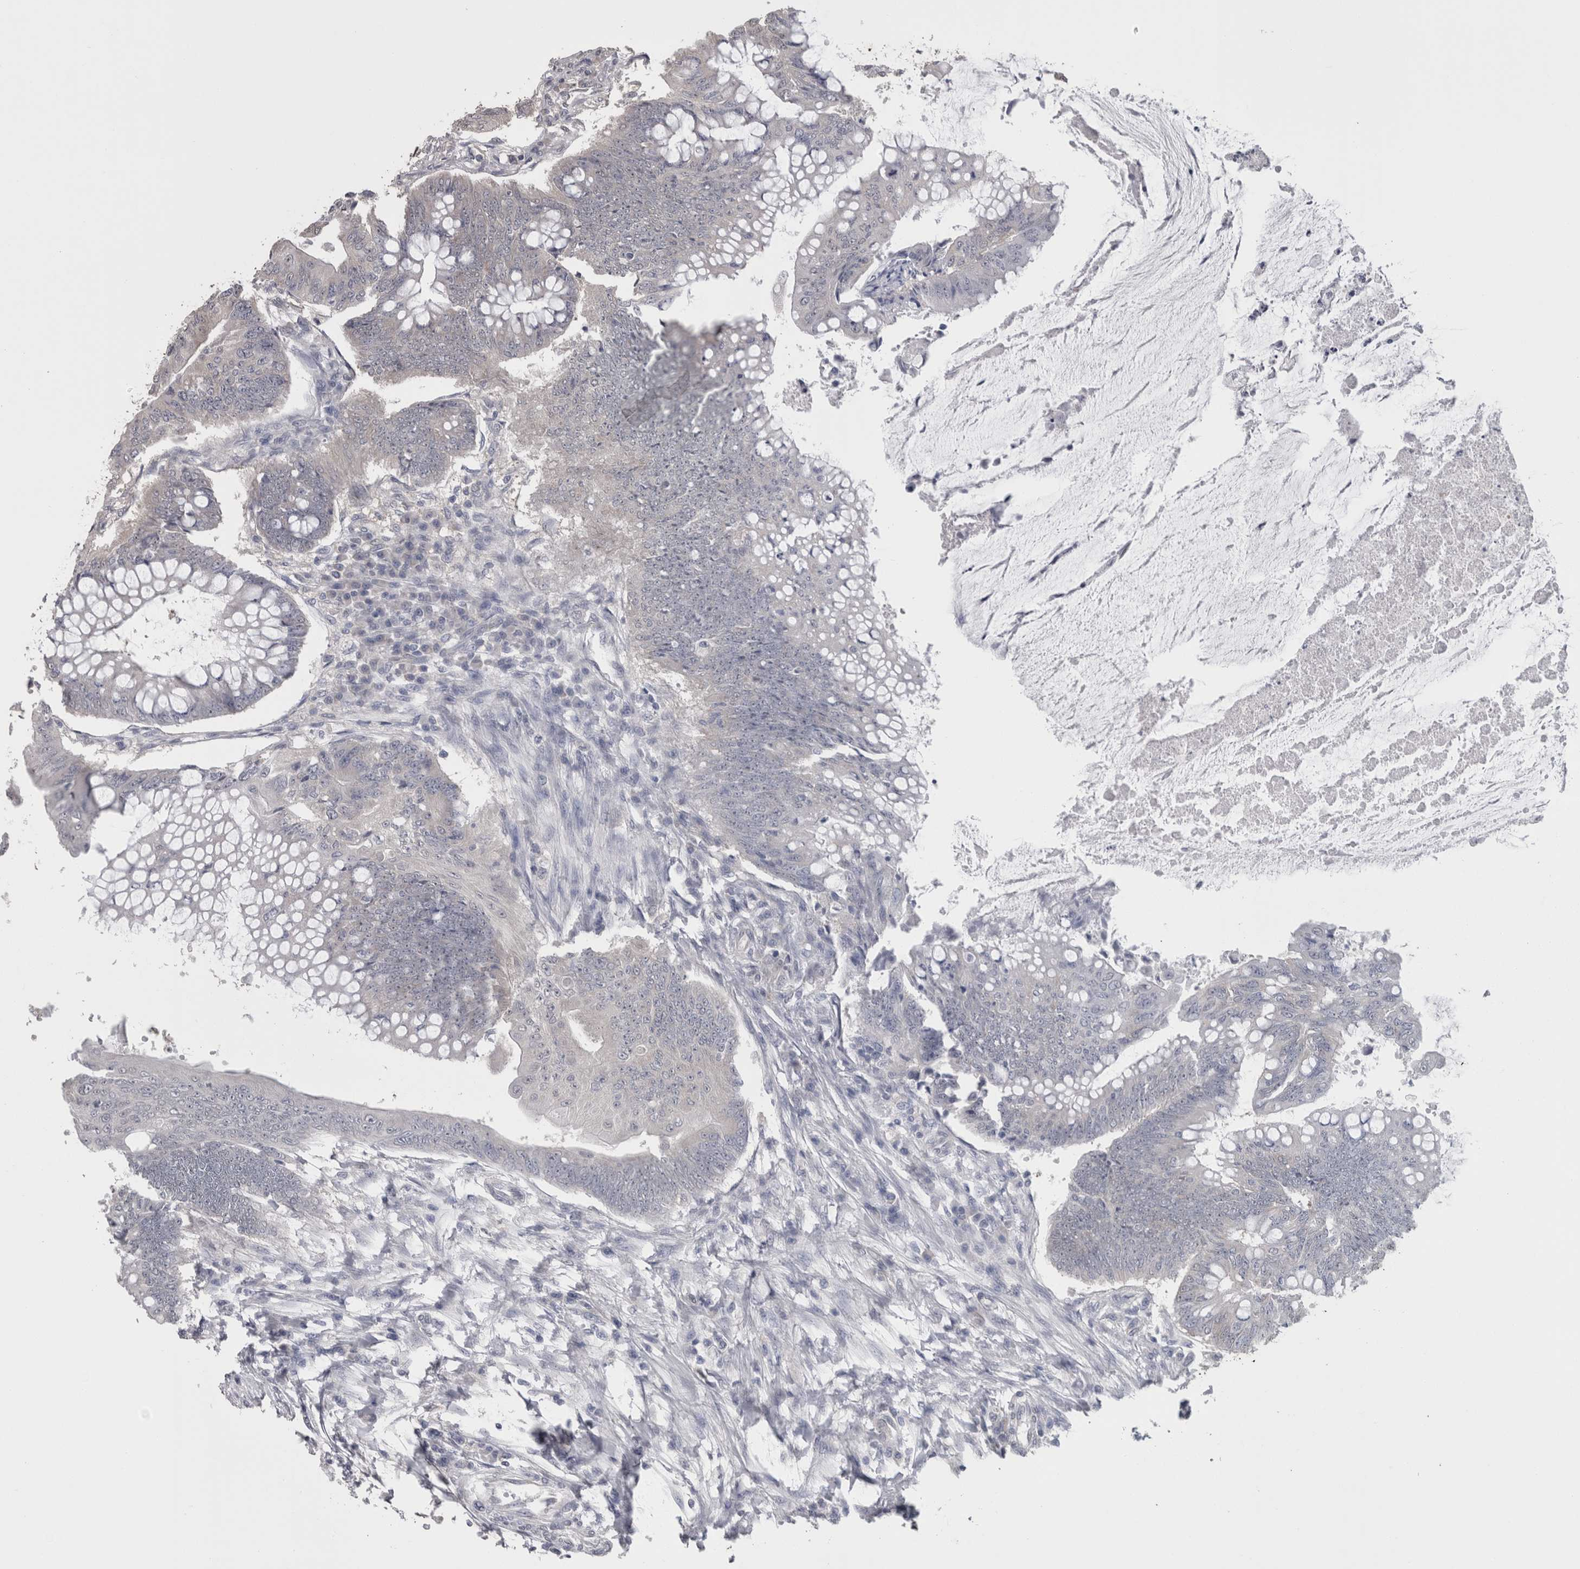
{"staining": {"intensity": "negative", "quantity": "none", "location": "none"}, "tissue": "colorectal cancer", "cell_type": "Tumor cells", "image_type": "cancer", "snomed": [{"axis": "morphology", "description": "Adenoma, NOS"}, {"axis": "morphology", "description": "Adenocarcinoma, NOS"}, {"axis": "topography", "description": "Colon"}], "caption": "This is an immunohistochemistry micrograph of human colorectal cancer (adenoma). There is no staining in tumor cells.", "gene": "DDX6", "patient": {"sex": "male", "age": 79}}